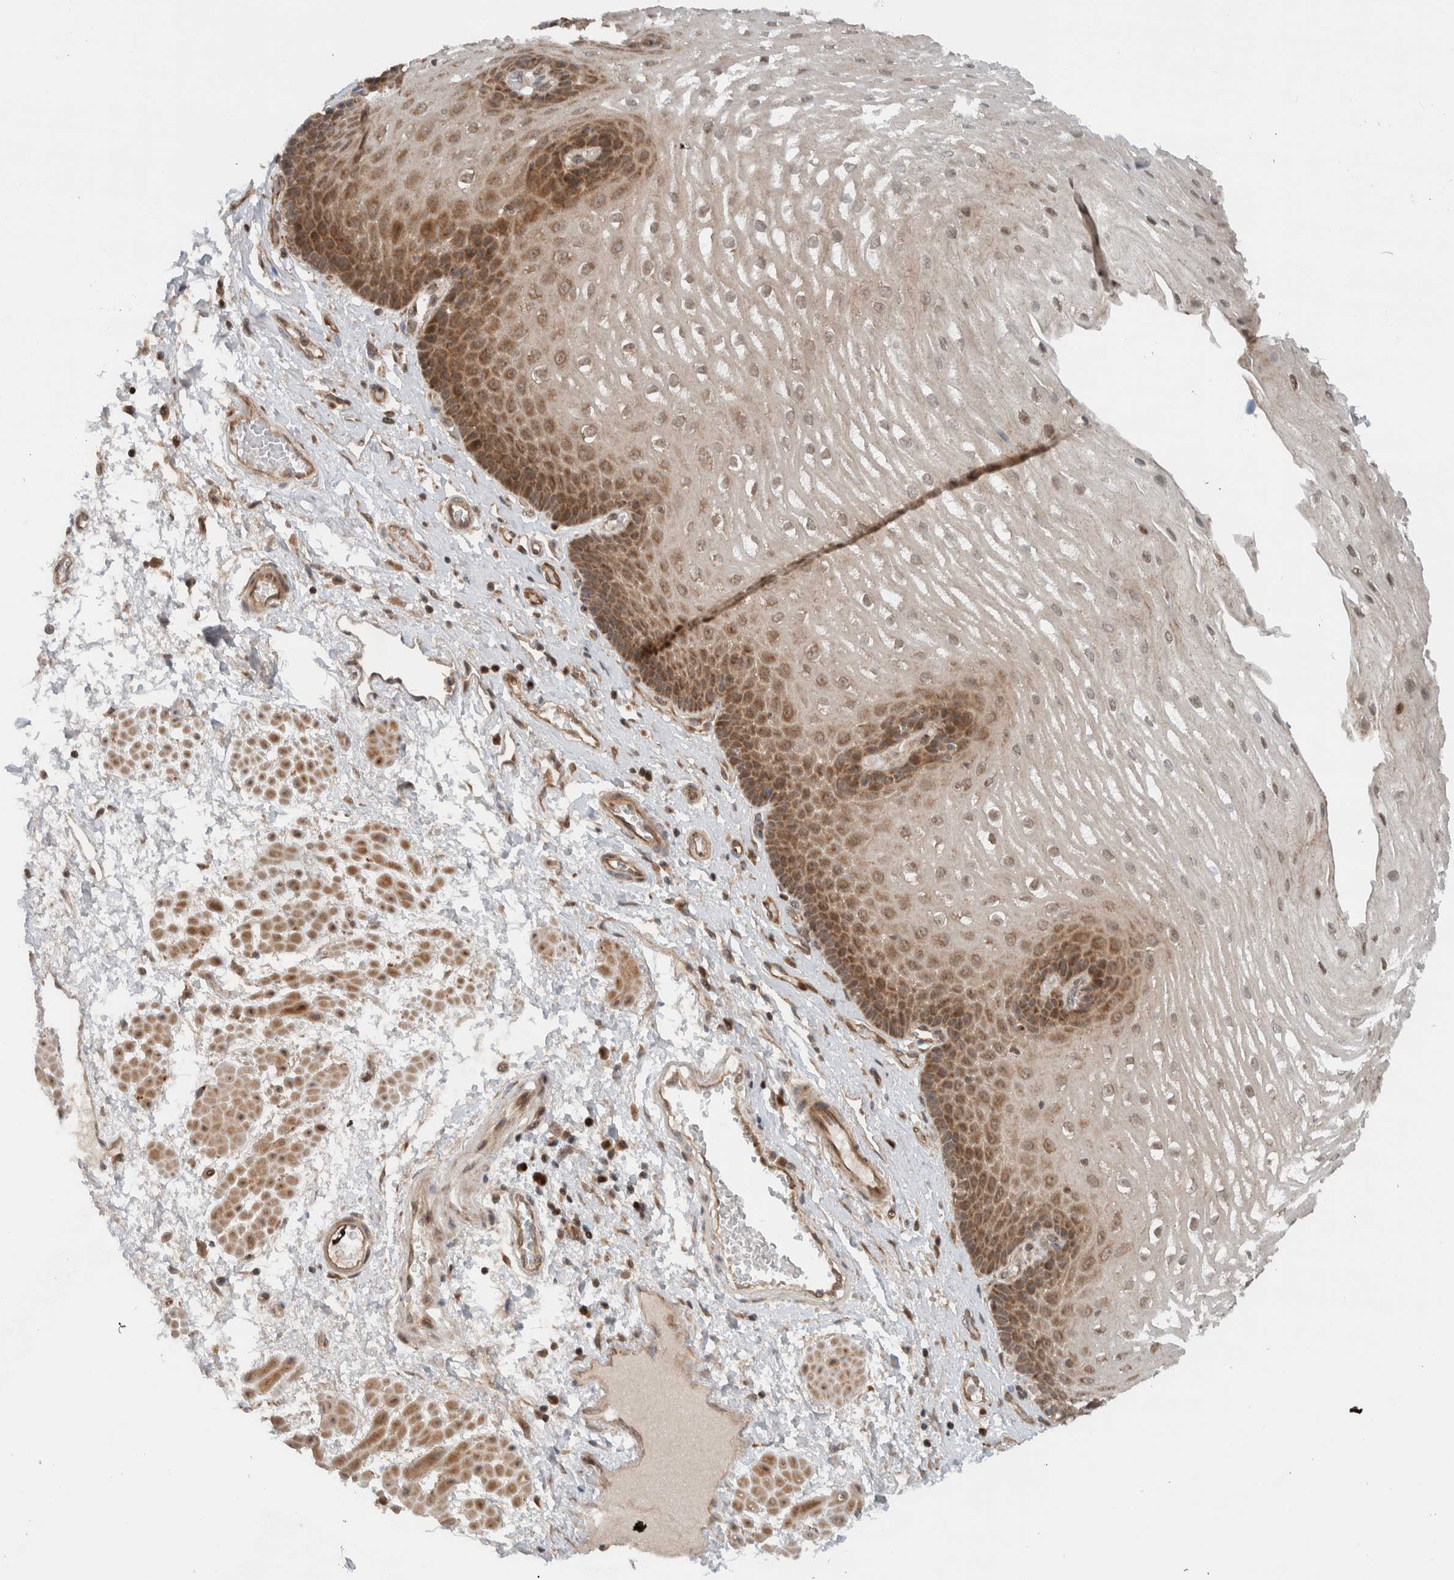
{"staining": {"intensity": "moderate", "quantity": "25%-75%", "location": "cytoplasmic/membranous"}, "tissue": "esophagus", "cell_type": "Squamous epithelial cells", "image_type": "normal", "snomed": [{"axis": "morphology", "description": "Normal tissue, NOS"}, {"axis": "topography", "description": "Esophagus"}], "caption": "Immunohistochemistry (IHC) micrograph of benign esophagus: human esophagus stained using immunohistochemistry shows medium levels of moderate protein expression localized specifically in the cytoplasmic/membranous of squamous epithelial cells, appearing as a cytoplasmic/membranous brown color.", "gene": "KLHL6", "patient": {"sex": "male", "age": 48}}